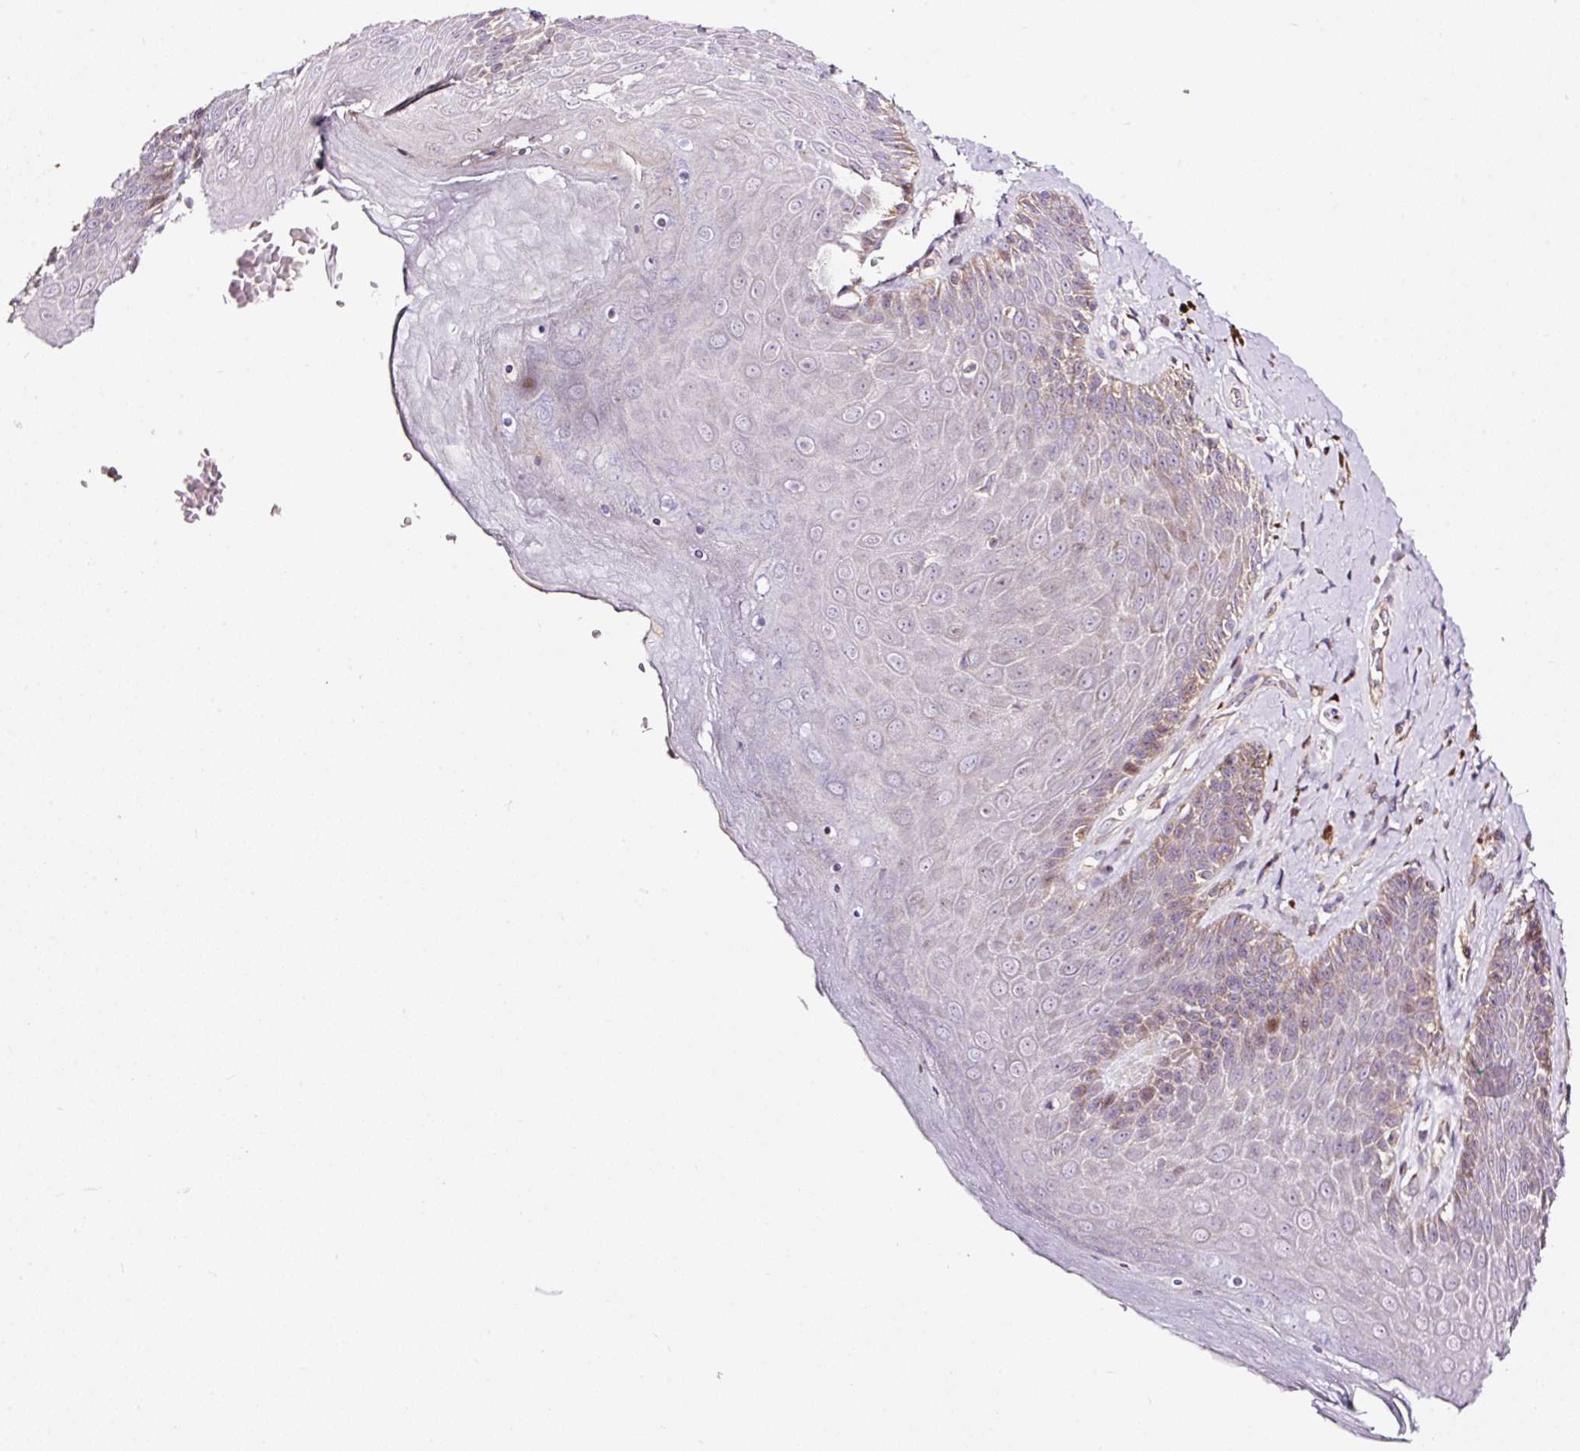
{"staining": {"intensity": "moderate", "quantity": "25%-75%", "location": "cytoplasmic/membranous,nuclear"}, "tissue": "skin", "cell_type": "Epidermal cells", "image_type": "normal", "snomed": [{"axis": "morphology", "description": "Normal tissue, NOS"}, {"axis": "topography", "description": "Anal"}, {"axis": "topography", "description": "Peripheral nerve tissue"}], "caption": "Skin stained with a protein marker shows moderate staining in epidermal cells.", "gene": "BOLA3", "patient": {"sex": "male", "age": 53}}